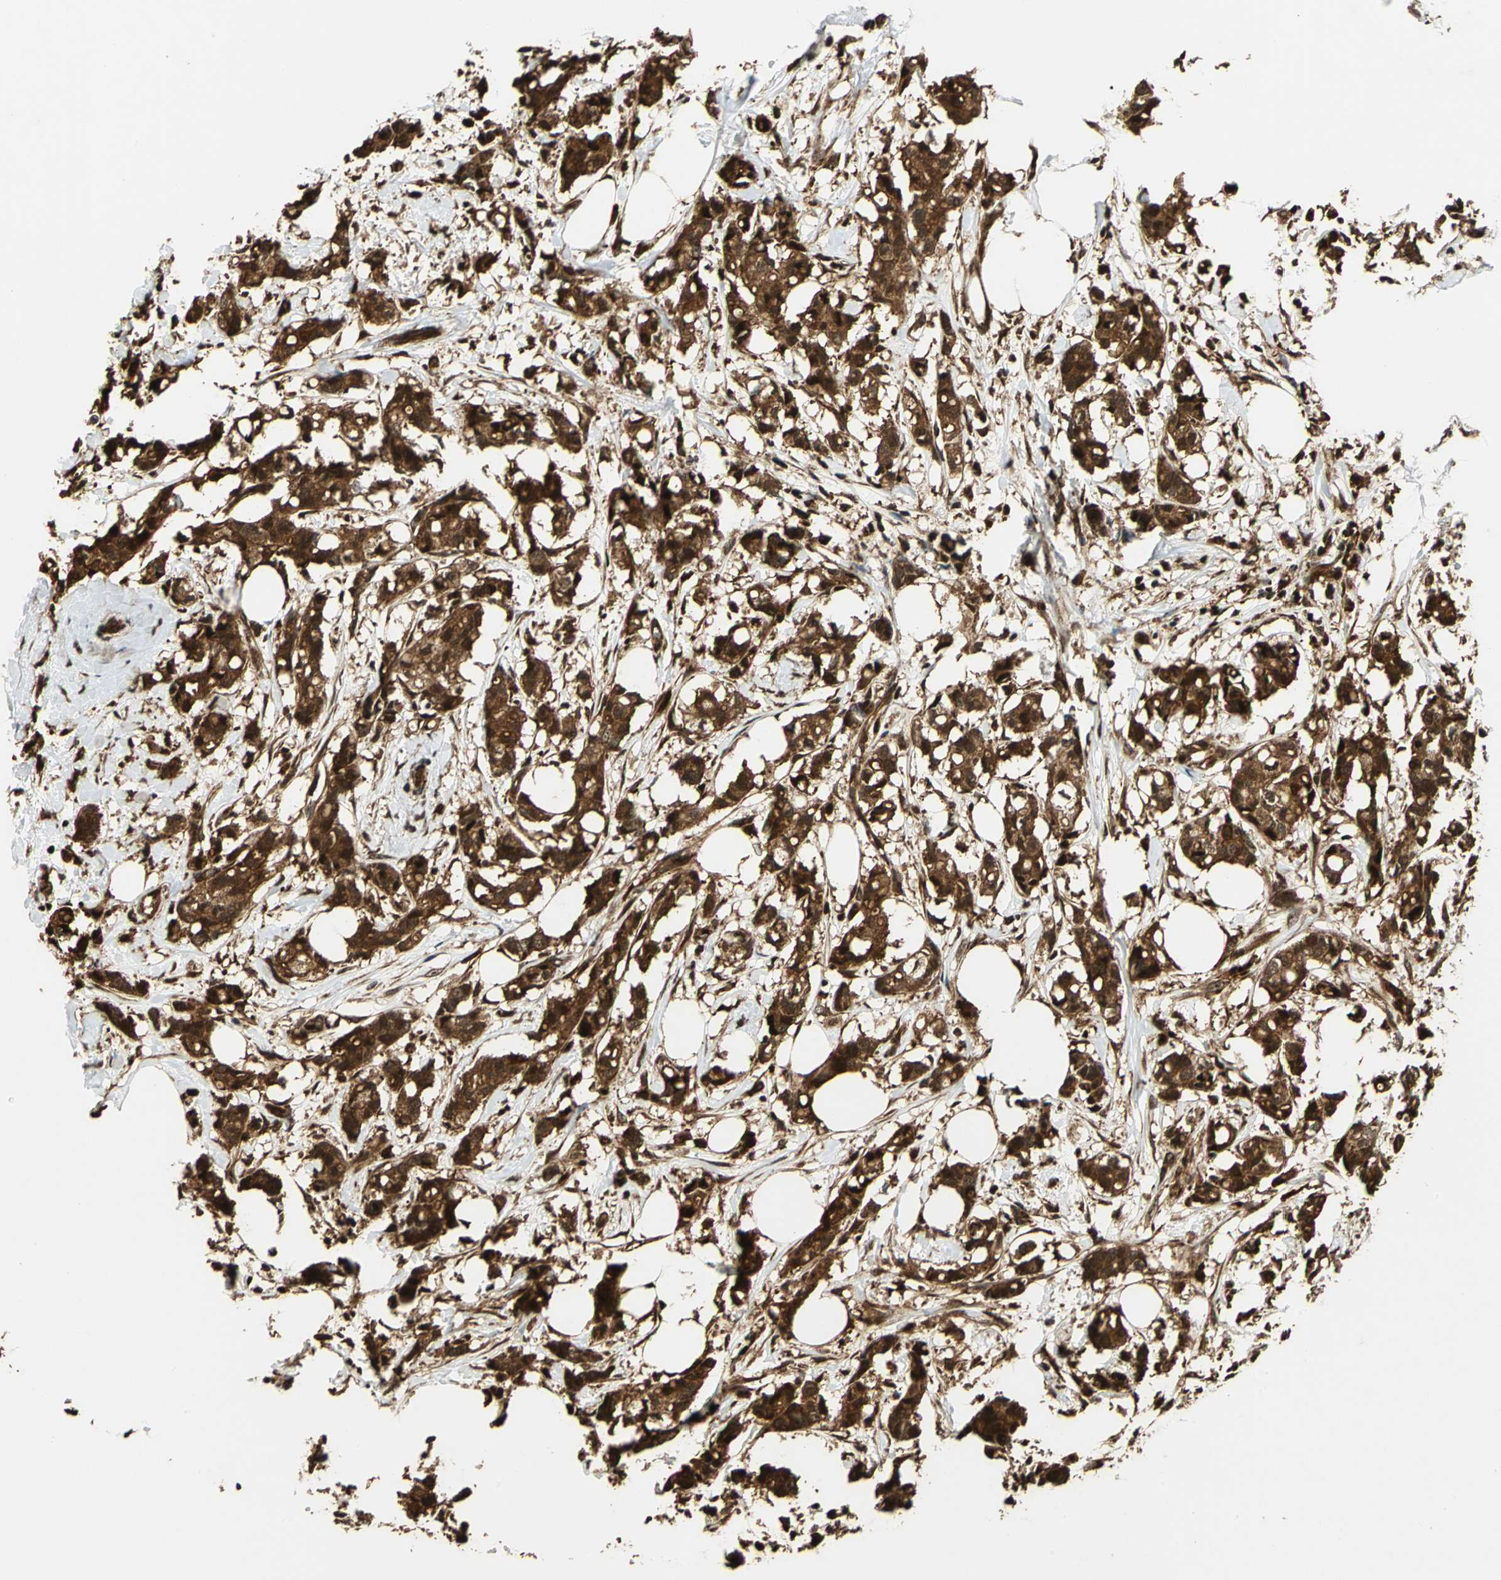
{"staining": {"intensity": "strong", "quantity": ">75%", "location": "cytoplasmic/membranous,nuclear"}, "tissue": "breast cancer", "cell_type": "Tumor cells", "image_type": "cancer", "snomed": [{"axis": "morphology", "description": "Duct carcinoma"}, {"axis": "topography", "description": "Breast"}], "caption": "Immunohistochemistry (IHC) of human breast infiltrating ductal carcinoma exhibits high levels of strong cytoplasmic/membranous and nuclear staining in approximately >75% of tumor cells.", "gene": "PPP1R13L", "patient": {"sex": "female", "age": 84}}